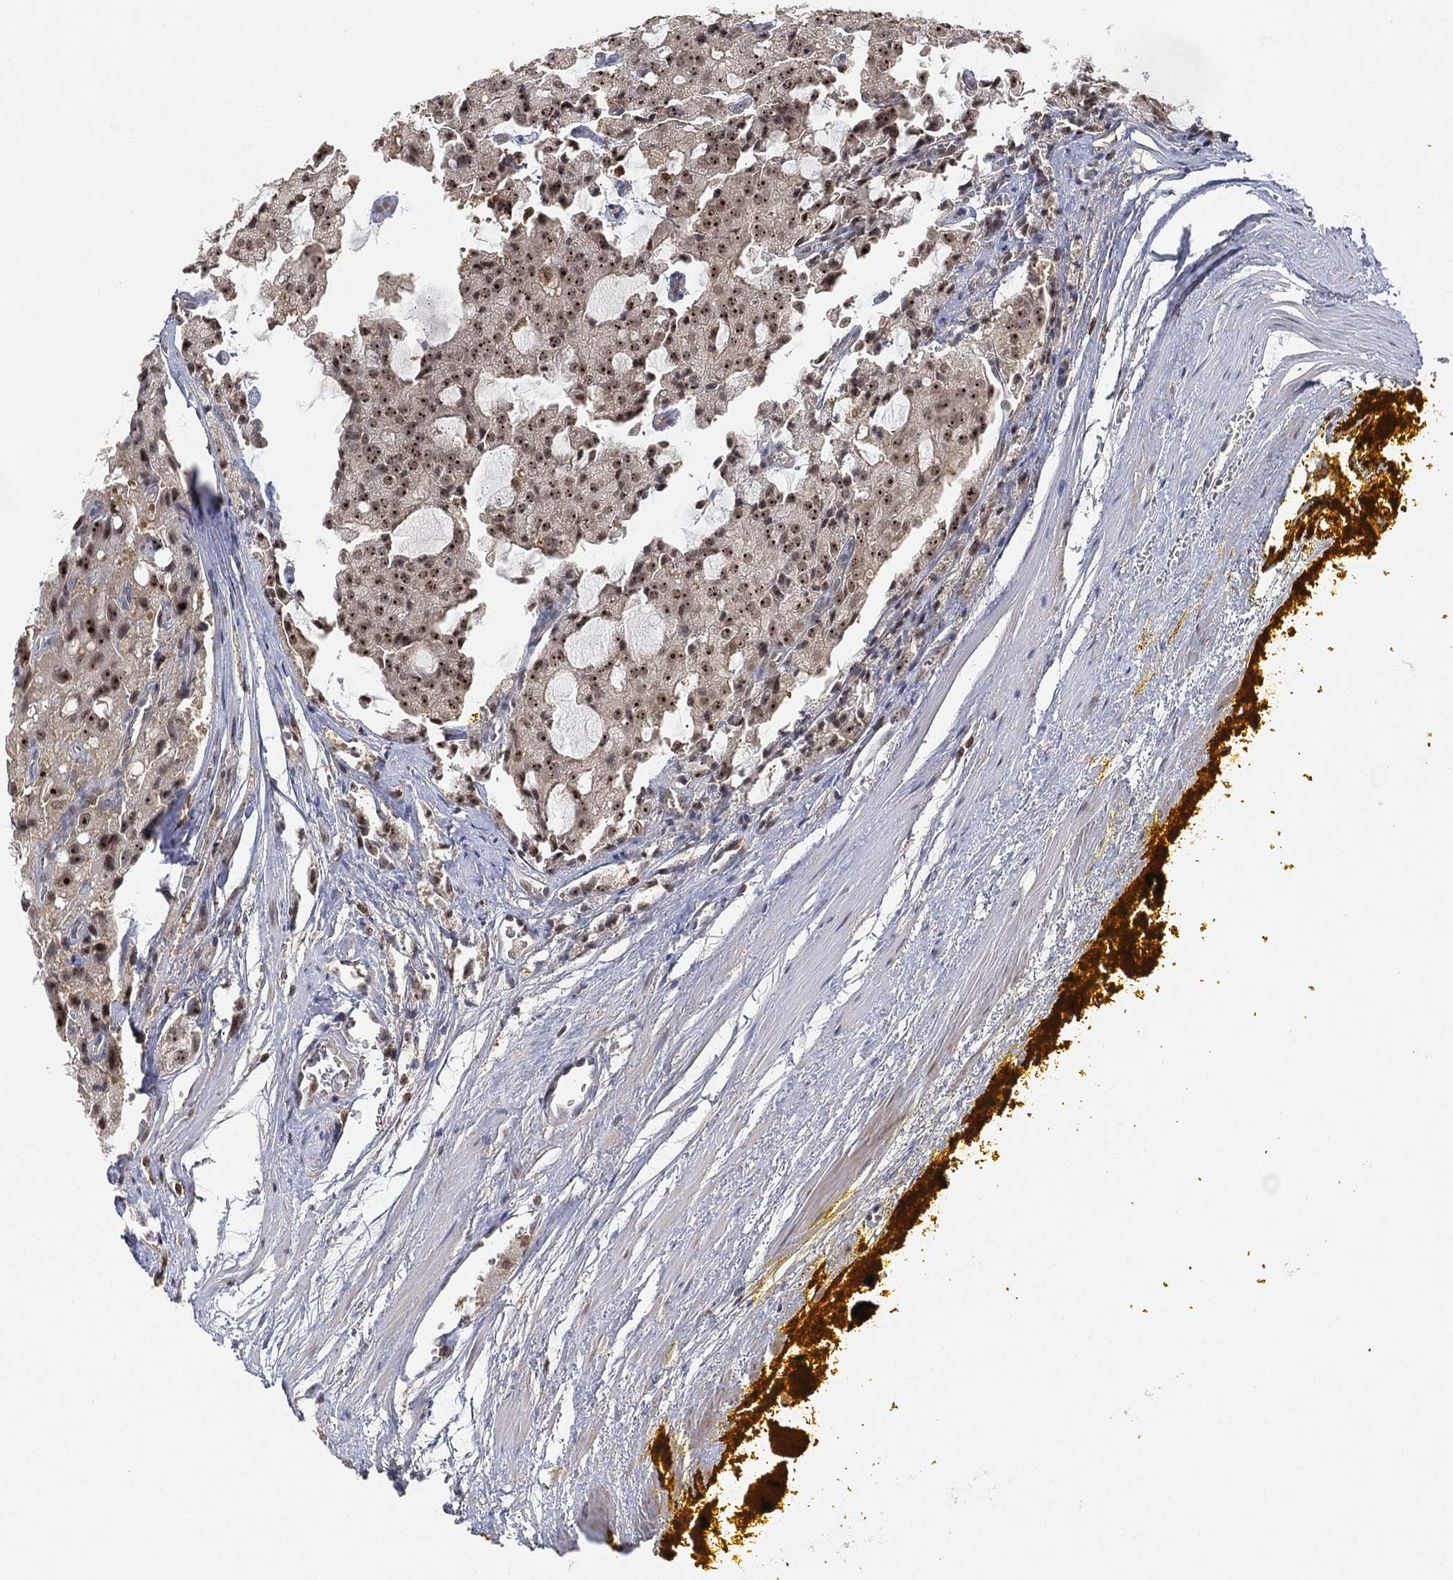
{"staining": {"intensity": "moderate", "quantity": "25%-75%", "location": "nuclear"}, "tissue": "prostate cancer", "cell_type": "Tumor cells", "image_type": "cancer", "snomed": [{"axis": "morphology", "description": "Adenocarcinoma, NOS"}, {"axis": "topography", "description": "Prostate and seminal vesicle, NOS"}, {"axis": "topography", "description": "Prostate"}], "caption": "Moderate nuclear staining is identified in approximately 25%-75% of tumor cells in prostate adenocarcinoma.", "gene": "WDR26", "patient": {"sex": "male", "age": 67}}